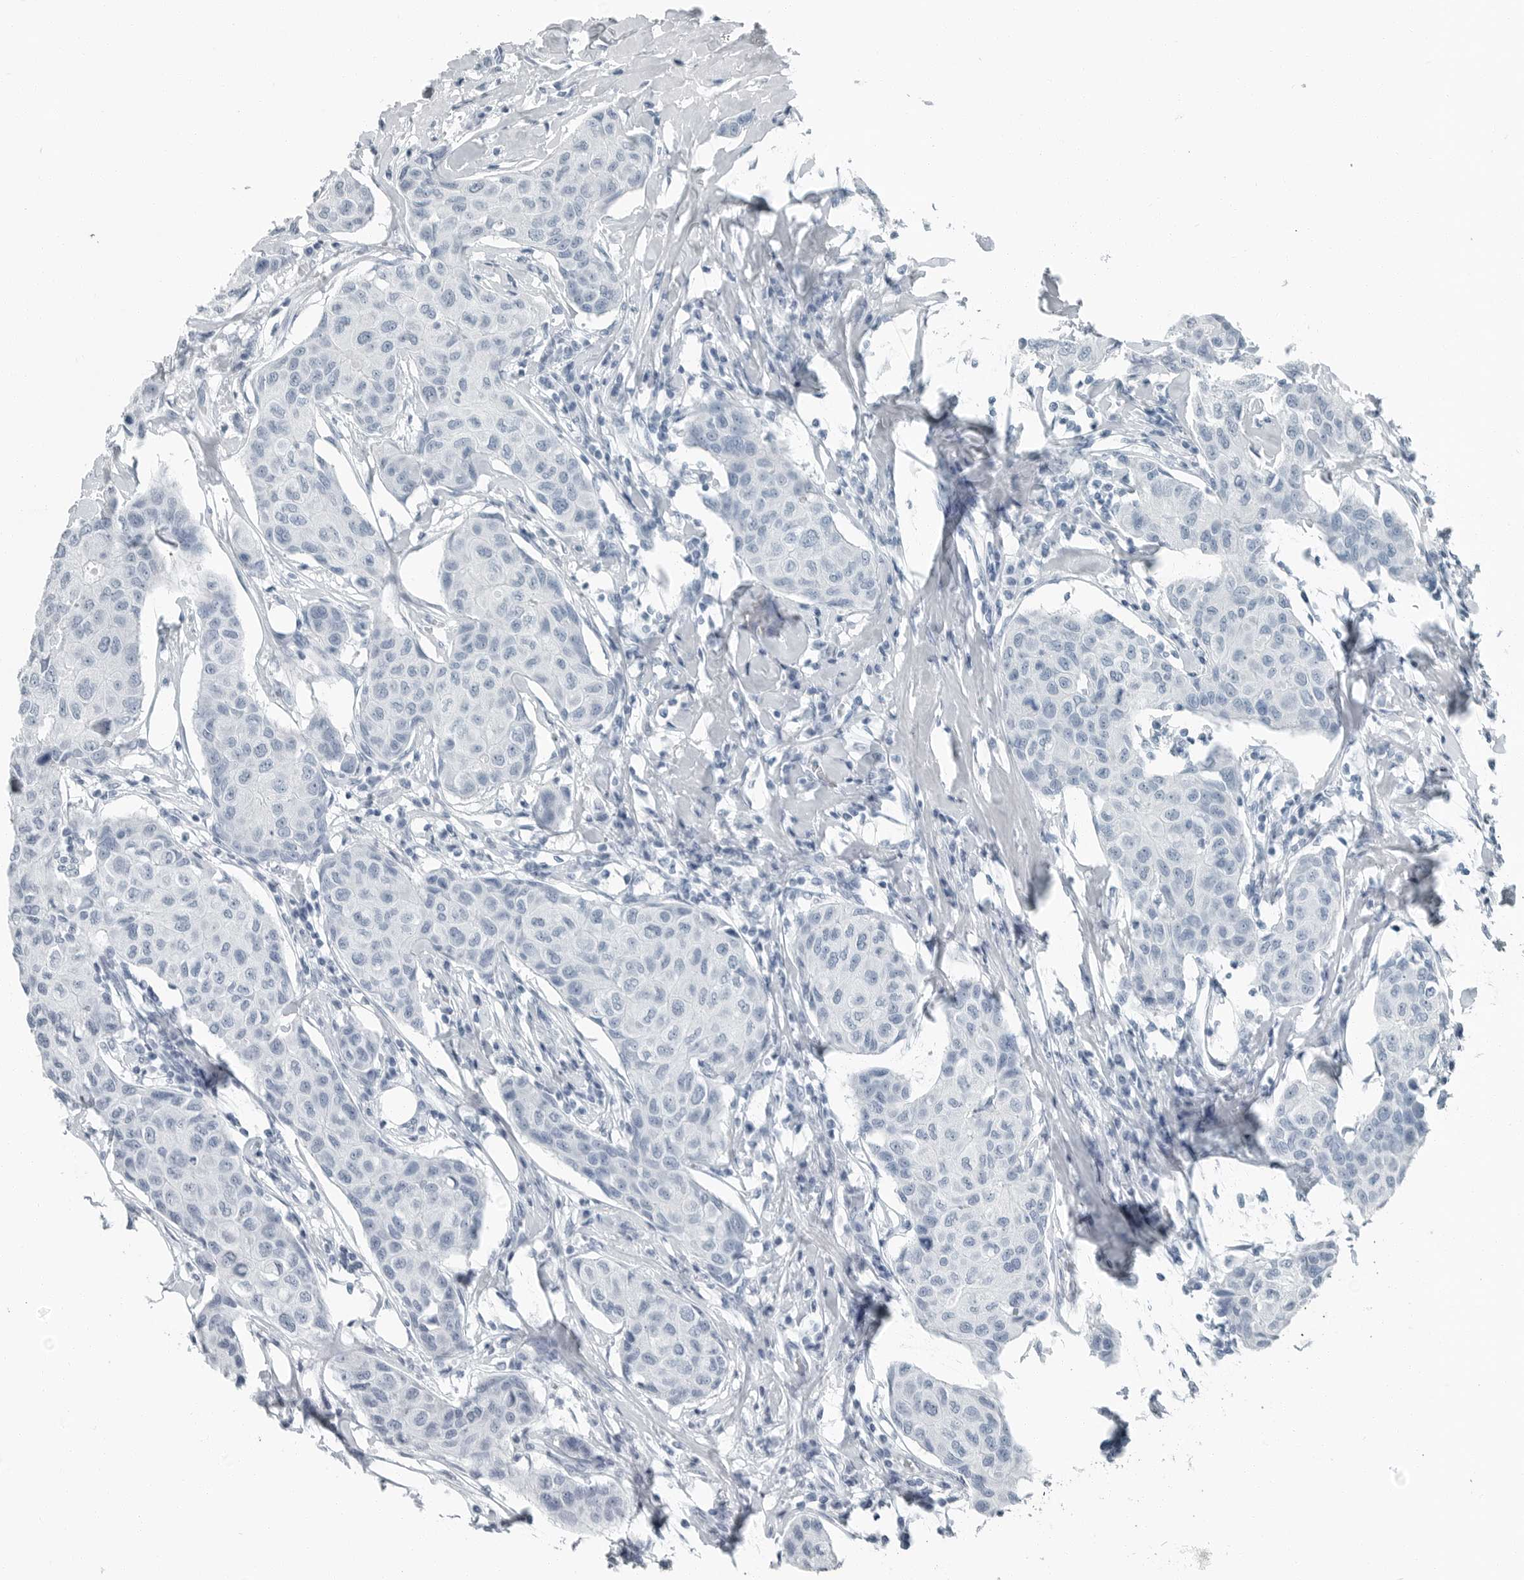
{"staining": {"intensity": "negative", "quantity": "none", "location": "none"}, "tissue": "breast cancer", "cell_type": "Tumor cells", "image_type": "cancer", "snomed": [{"axis": "morphology", "description": "Duct carcinoma"}, {"axis": "topography", "description": "Breast"}], "caption": "Immunohistochemical staining of human breast cancer (intraductal carcinoma) exhibits no significant expression in tumor cells.", "gene": "FABP6", "patient": {"sex": "female", "age": 80}}